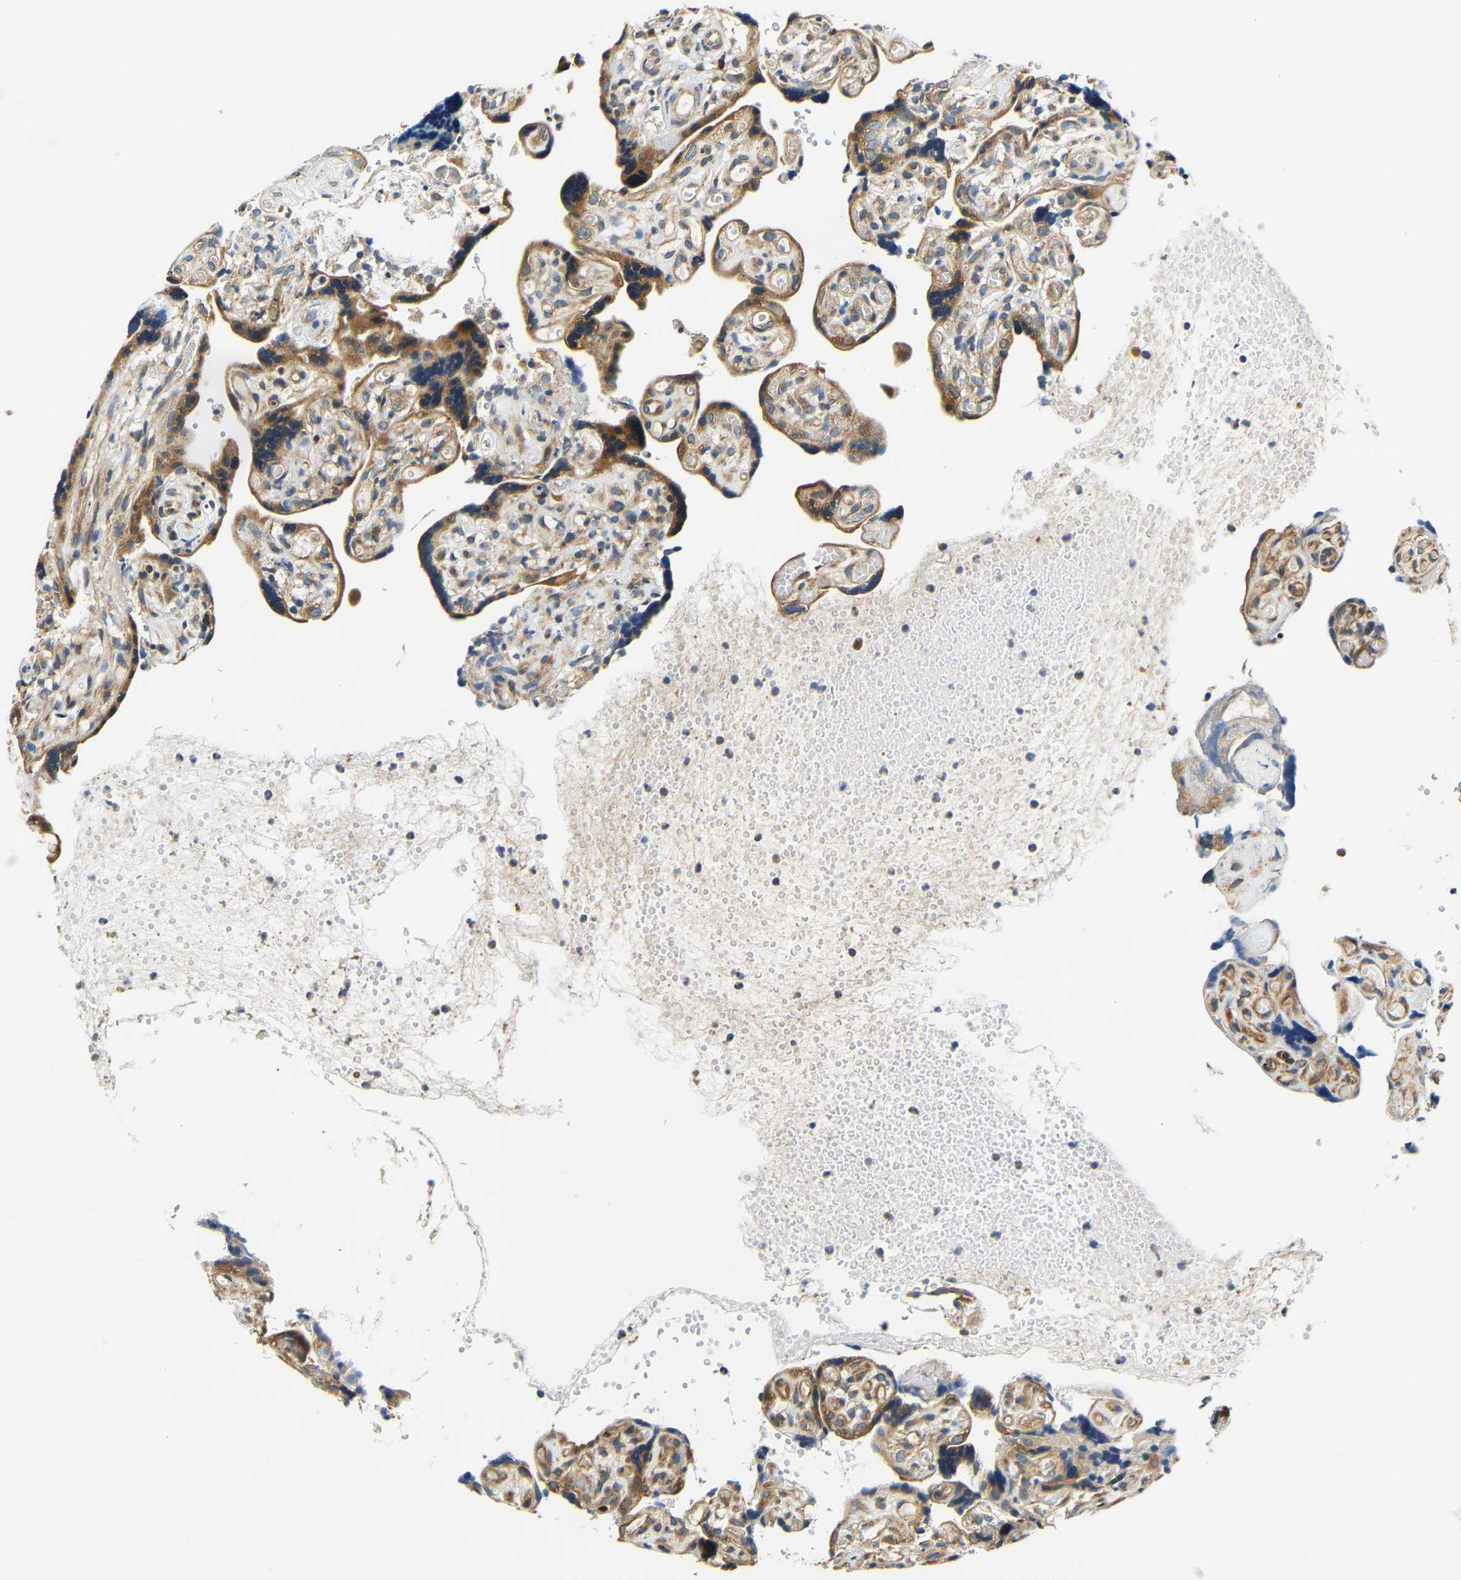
{"staining": {"intensity": "moderate", "quantity": ">75%", "location": "cytoplasmic/membranous"}, "tissue": "placenta", "cell_type": "Trophoblastic cells", "image_type": "normal", "snomed": [{"axis": "morphology", "description": "Normal tissue, NOS"}, {"axis": "topography", "description": "Placenta"}], "caption": "Protein expression analysis of benign placenta displays moderate cytoplasmic/membranous staining in approximately >75% of trophoblastic cells. (Stains: DAB (3,3'-diaminobenzidine) in brown, nuclei in blue, Microscopy: brightfield microscopy at high magnification).", "gene": "VAPB", "patient": {"sex": "female", "age": 30}}